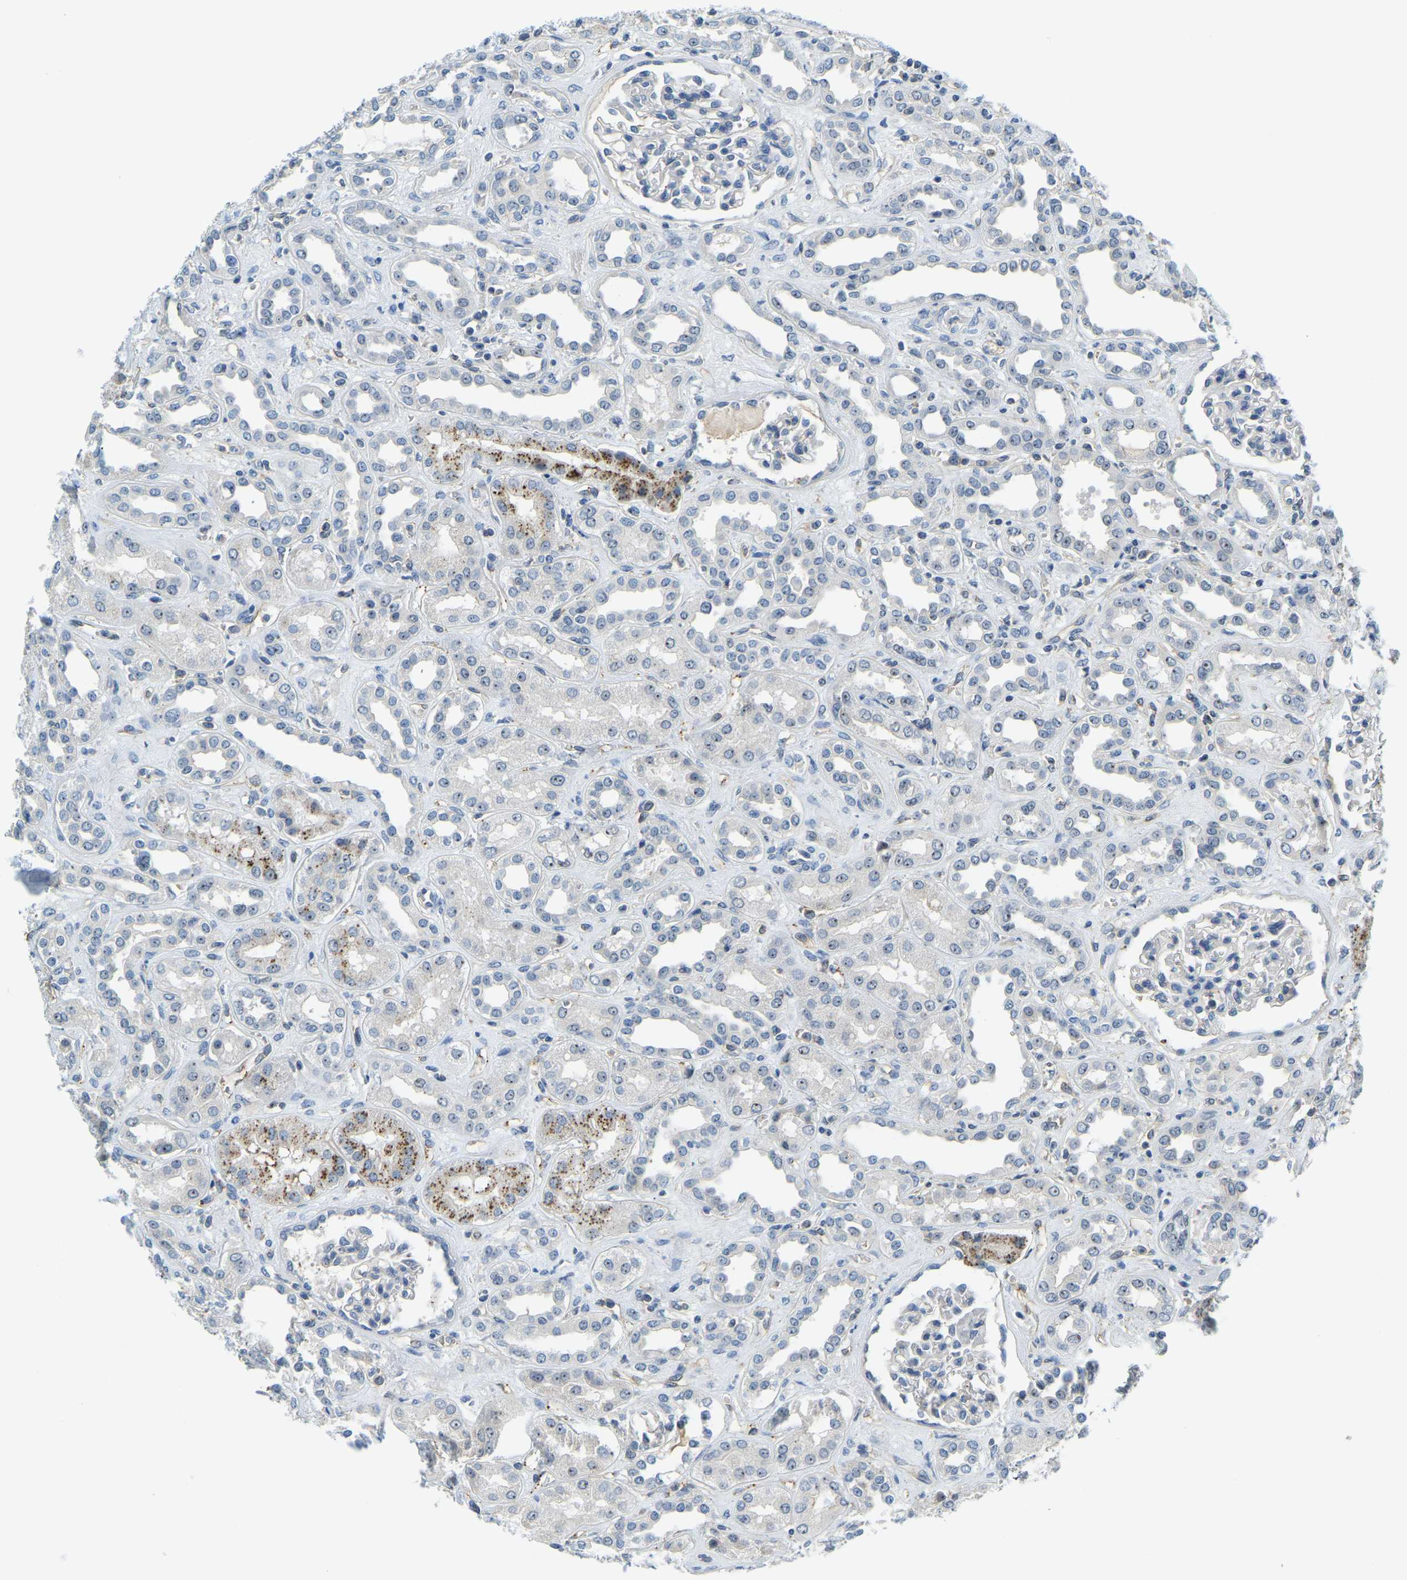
{"staining": {"intensity": "negative", "quantity": "none", "location": "none"}, "tissue": "kidney", "cell_type": "Cells in glomeruli", "image_type": "normal", "snomed": [{"axis": "morphology", "description": "Normal tissue, NOS"}, {"axis": "topography", "description": "Kidney"}], "caption": "Immunohistochemistry photomicrograph of unremarkable kidney: human kidney stained with DAB reveals no significant protein positivity in cells in glomeruli.", "gene": "RRP1", "patient": {"sex": "male", "age": 59}}